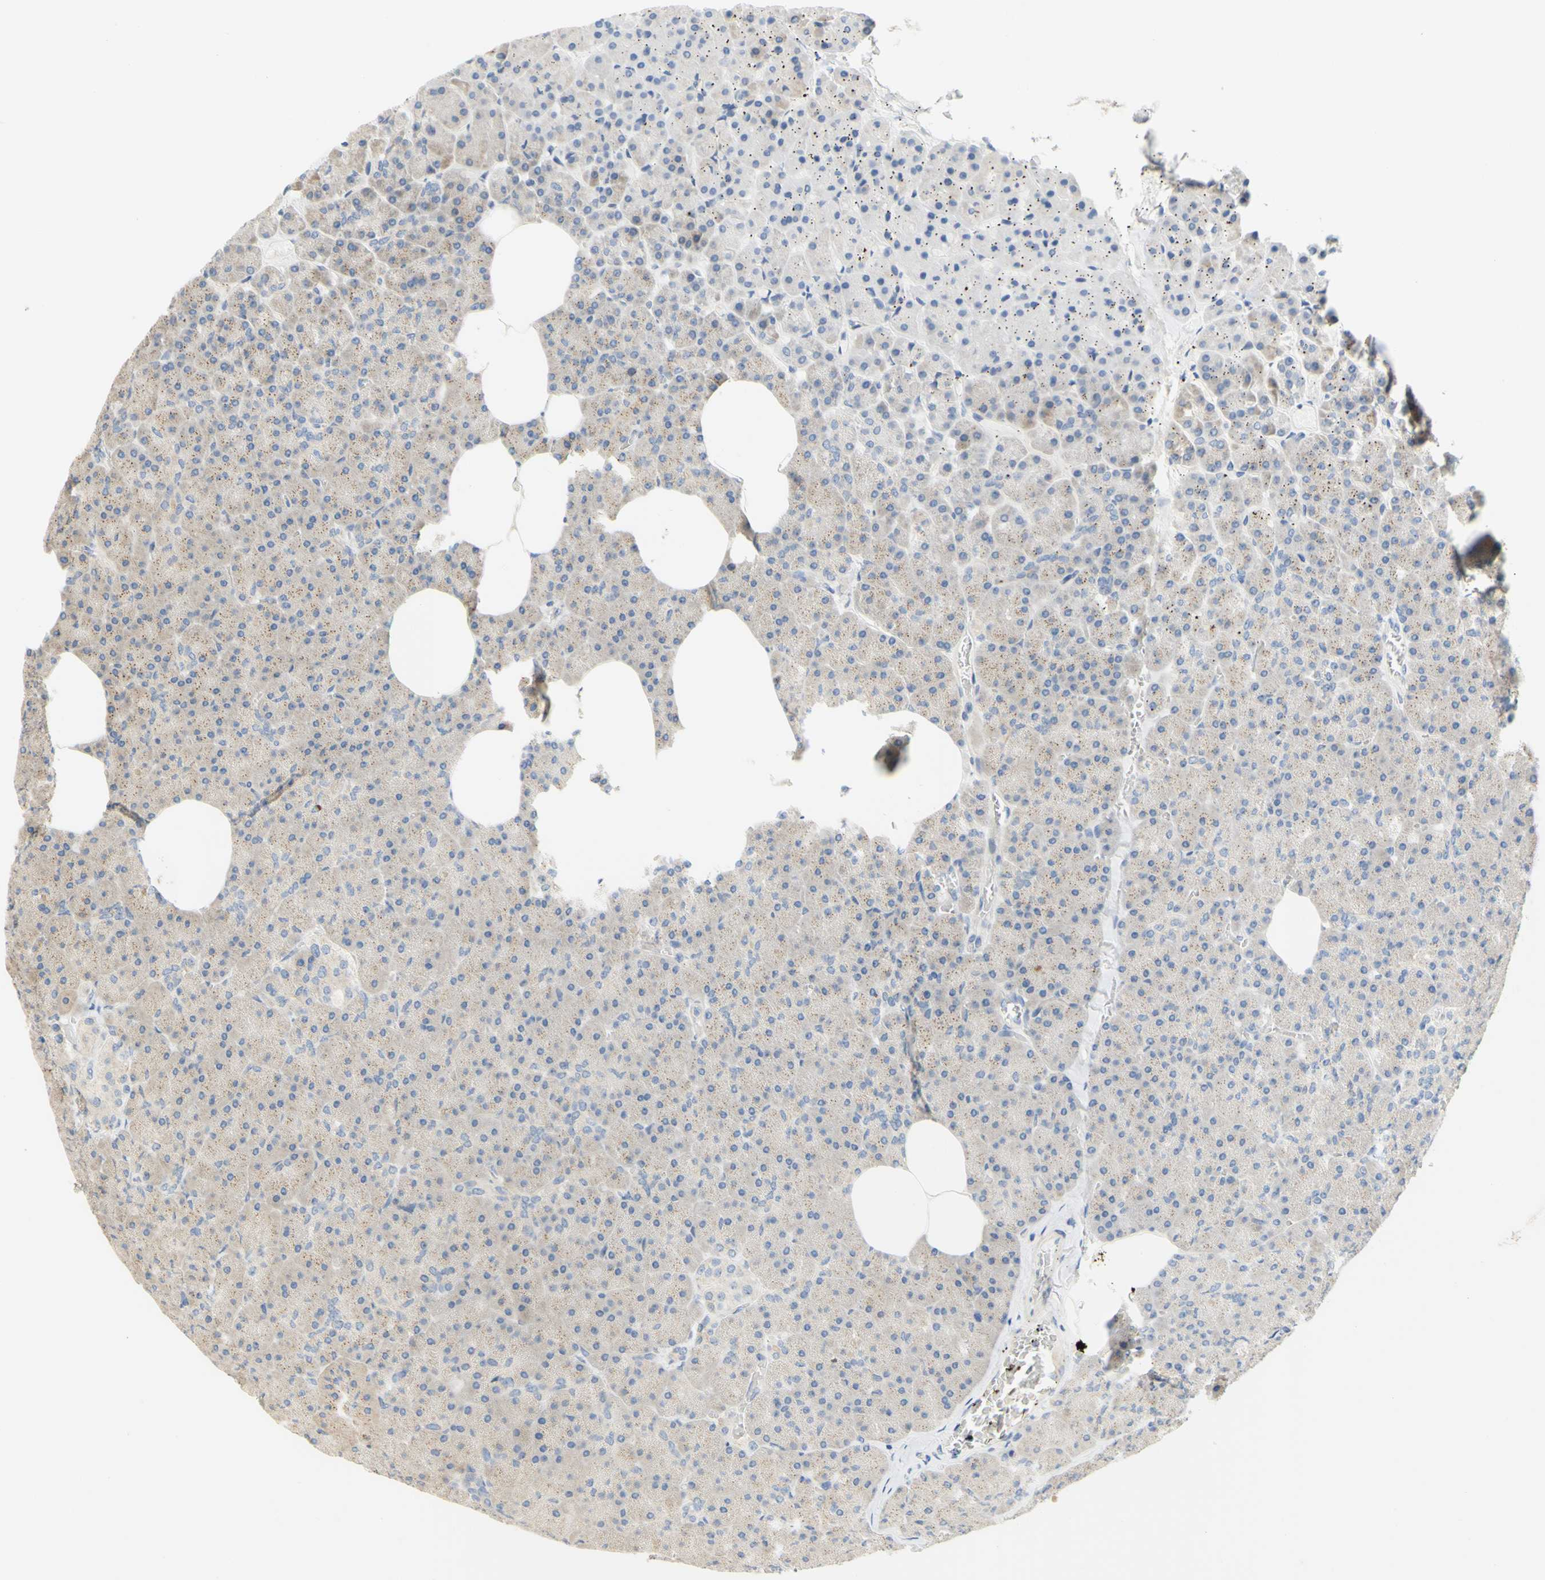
{"staining": {"intensity": "negative", "quantity": "none", "location": "none"}, "tissue": "pancreas", "cell_type": "Exocrine glandular cells", "image_type": "normal", "snomed": [{"axis": "morphology", "description": "Normal tissue, NOS"}, {"axis": "topography", "description": "Pancreas"}], "caption": "Immunohistochemistry (IHC) of normal pancreas displays no staining in exocrine glandular cells. The staining is performed using DAB (3,3'-diaminobenzidine) brown chromogen with nuclei counter-stained in using hematoxylin.", "gene": "CCNB2", "patient": {"sex": "female", "age": 35}}